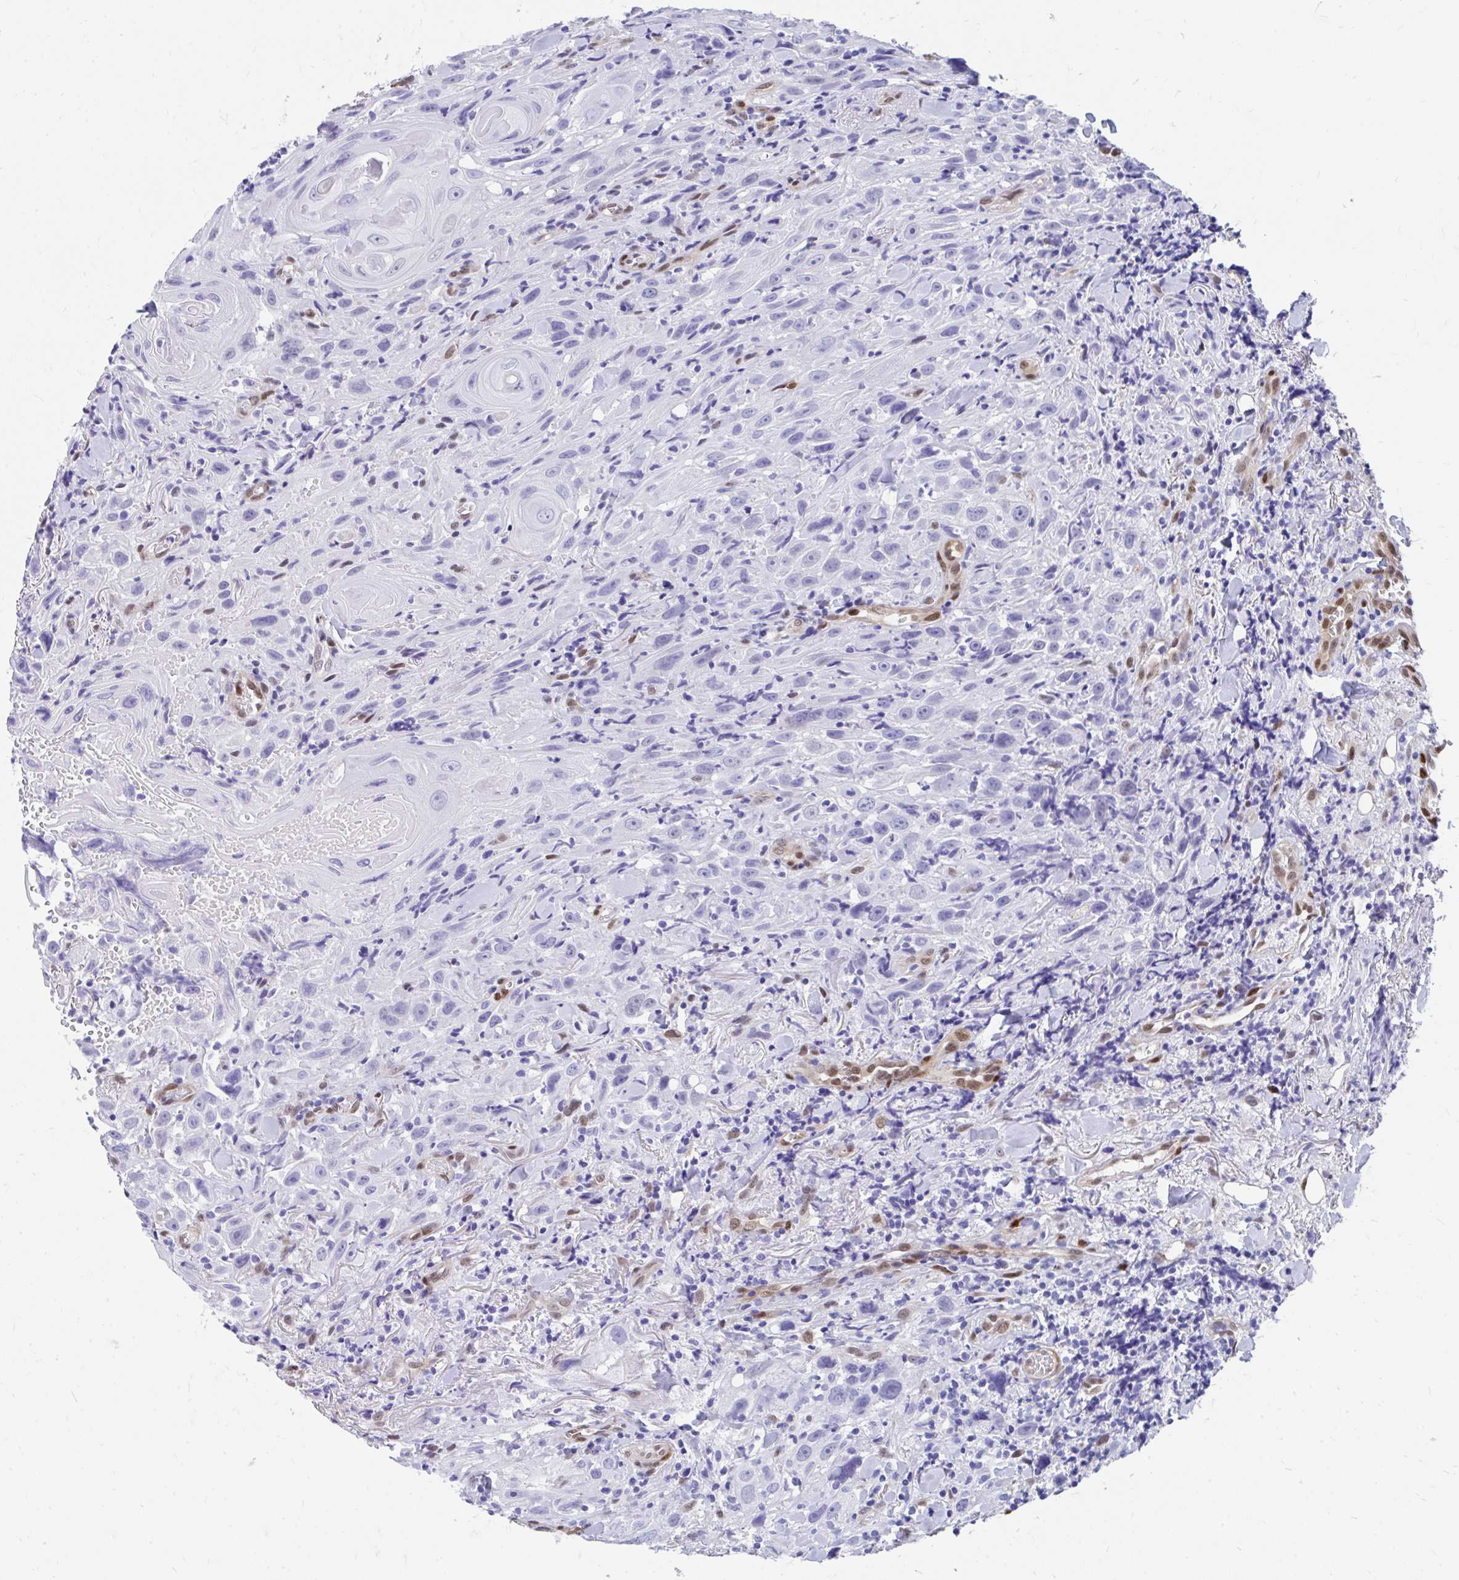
{"staining": {"intensity": "negative", "quantity": "none", "location": "none"}, "tissue": "head and neck cancer", "cell_type": "Tumor cells", "image_type": "cancer", "snomed": [{"axis": "morphology", "description": "Squamous cell carcinoma, NOS"}, {"axis": "topography", "description": "Head-Neck"}], "caption": "DAB immunohistochemical staining of squamous cell carcinoma (head and neck) demonstrates no significant positivity in tumor cells. (Brightfield microscopy of DAB immunohistochemistry (IHC) at high magnification).", "gene": "RBPMS", "patient": {"sex": "female", "age": 95}}